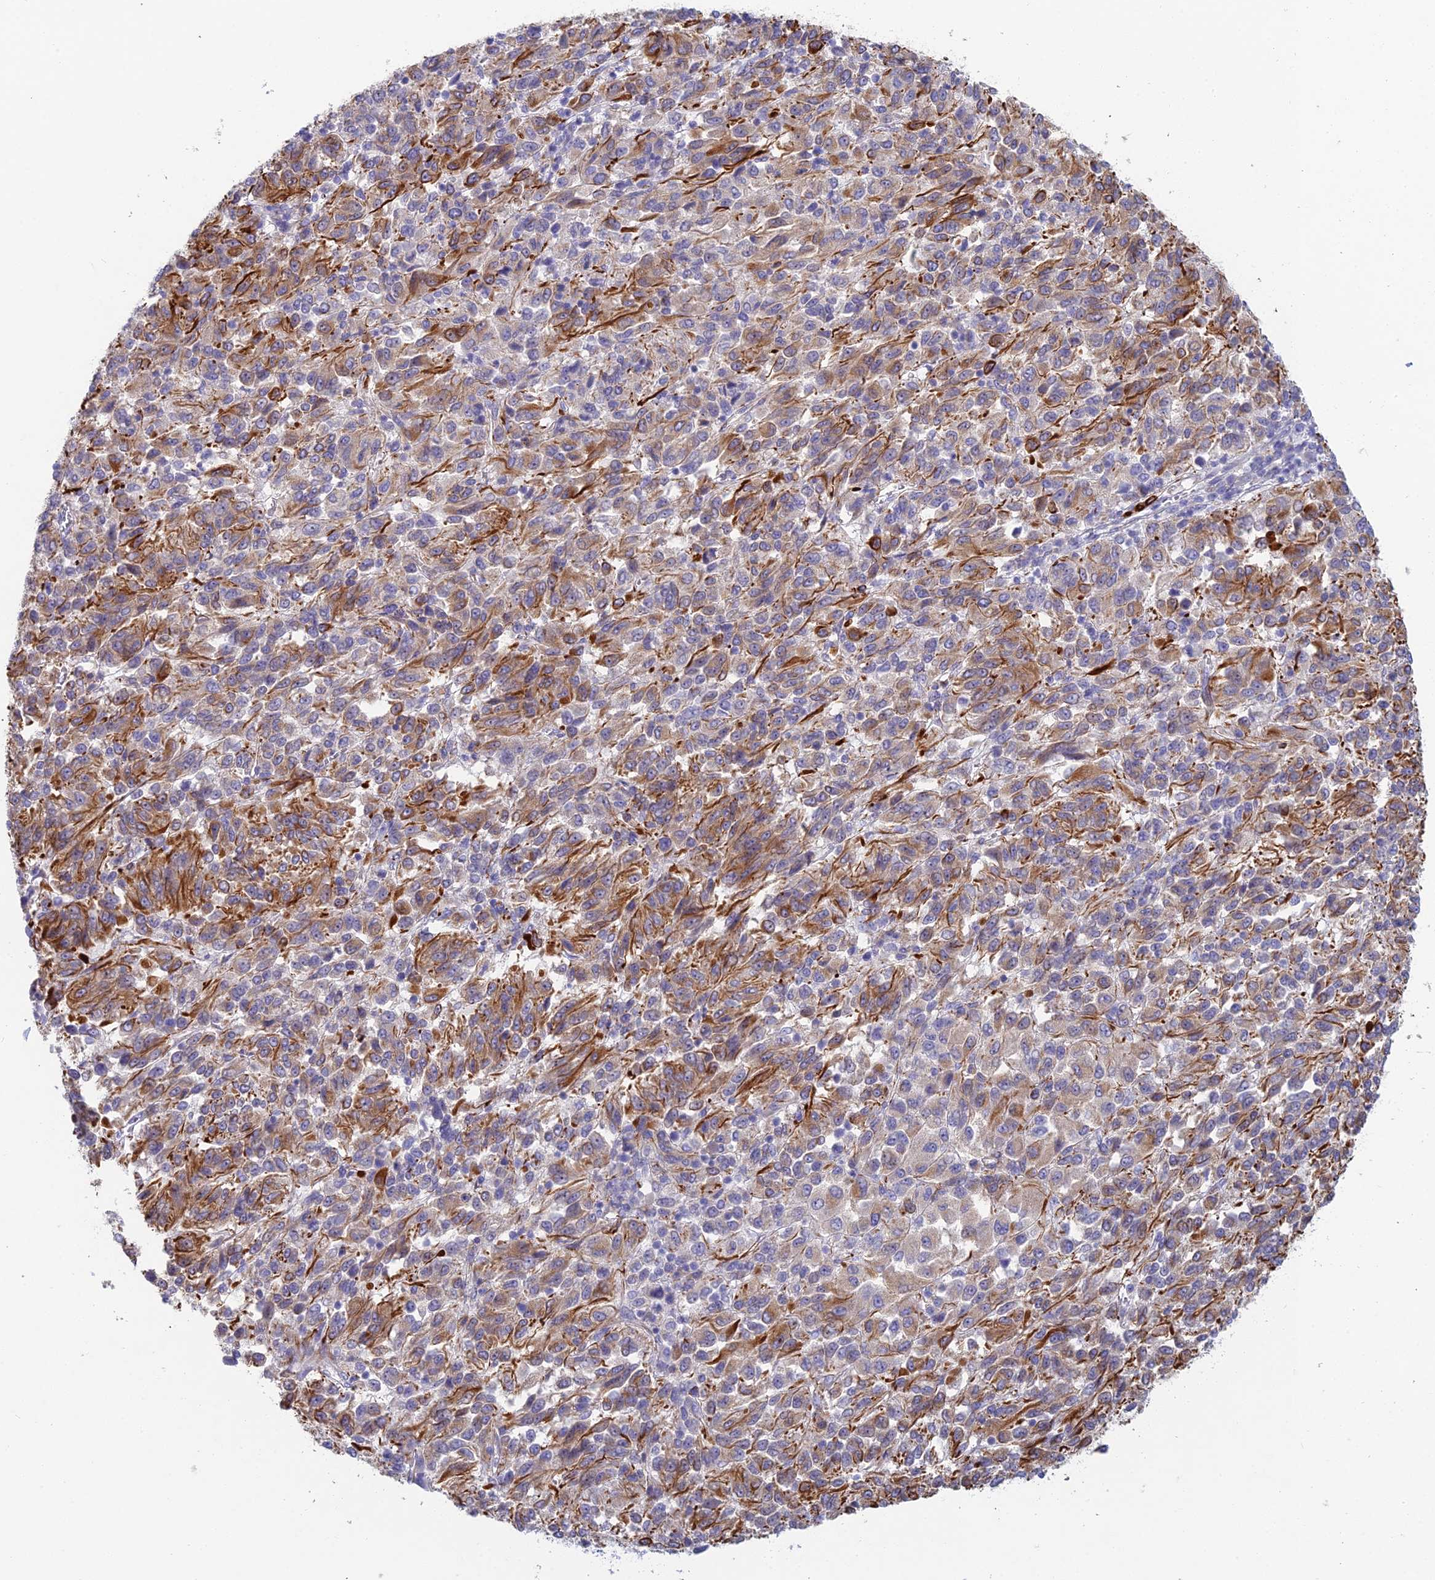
{"staining": {"intensity": "moderate", "quantity": "25%-75%", "location": "cytoplasmic/membranous"}, "tissue": "melanoma", "cell_type": "Tumor cells", "image_type": "cancer", "snomed": [{"axis": "morphology", "description": "Malignant melanoma, Metastatic site"}, {"axis": "topography", "description": "Lung"}], "caption": "Melanoma tissue displays moderate cytoplasmic/membranous positivity in approximately 25%-75% of tumor cells, visualized by immunohistochemistry.", "gene": "FERD3L", "patient": {"sex": "male", "age": 64}}